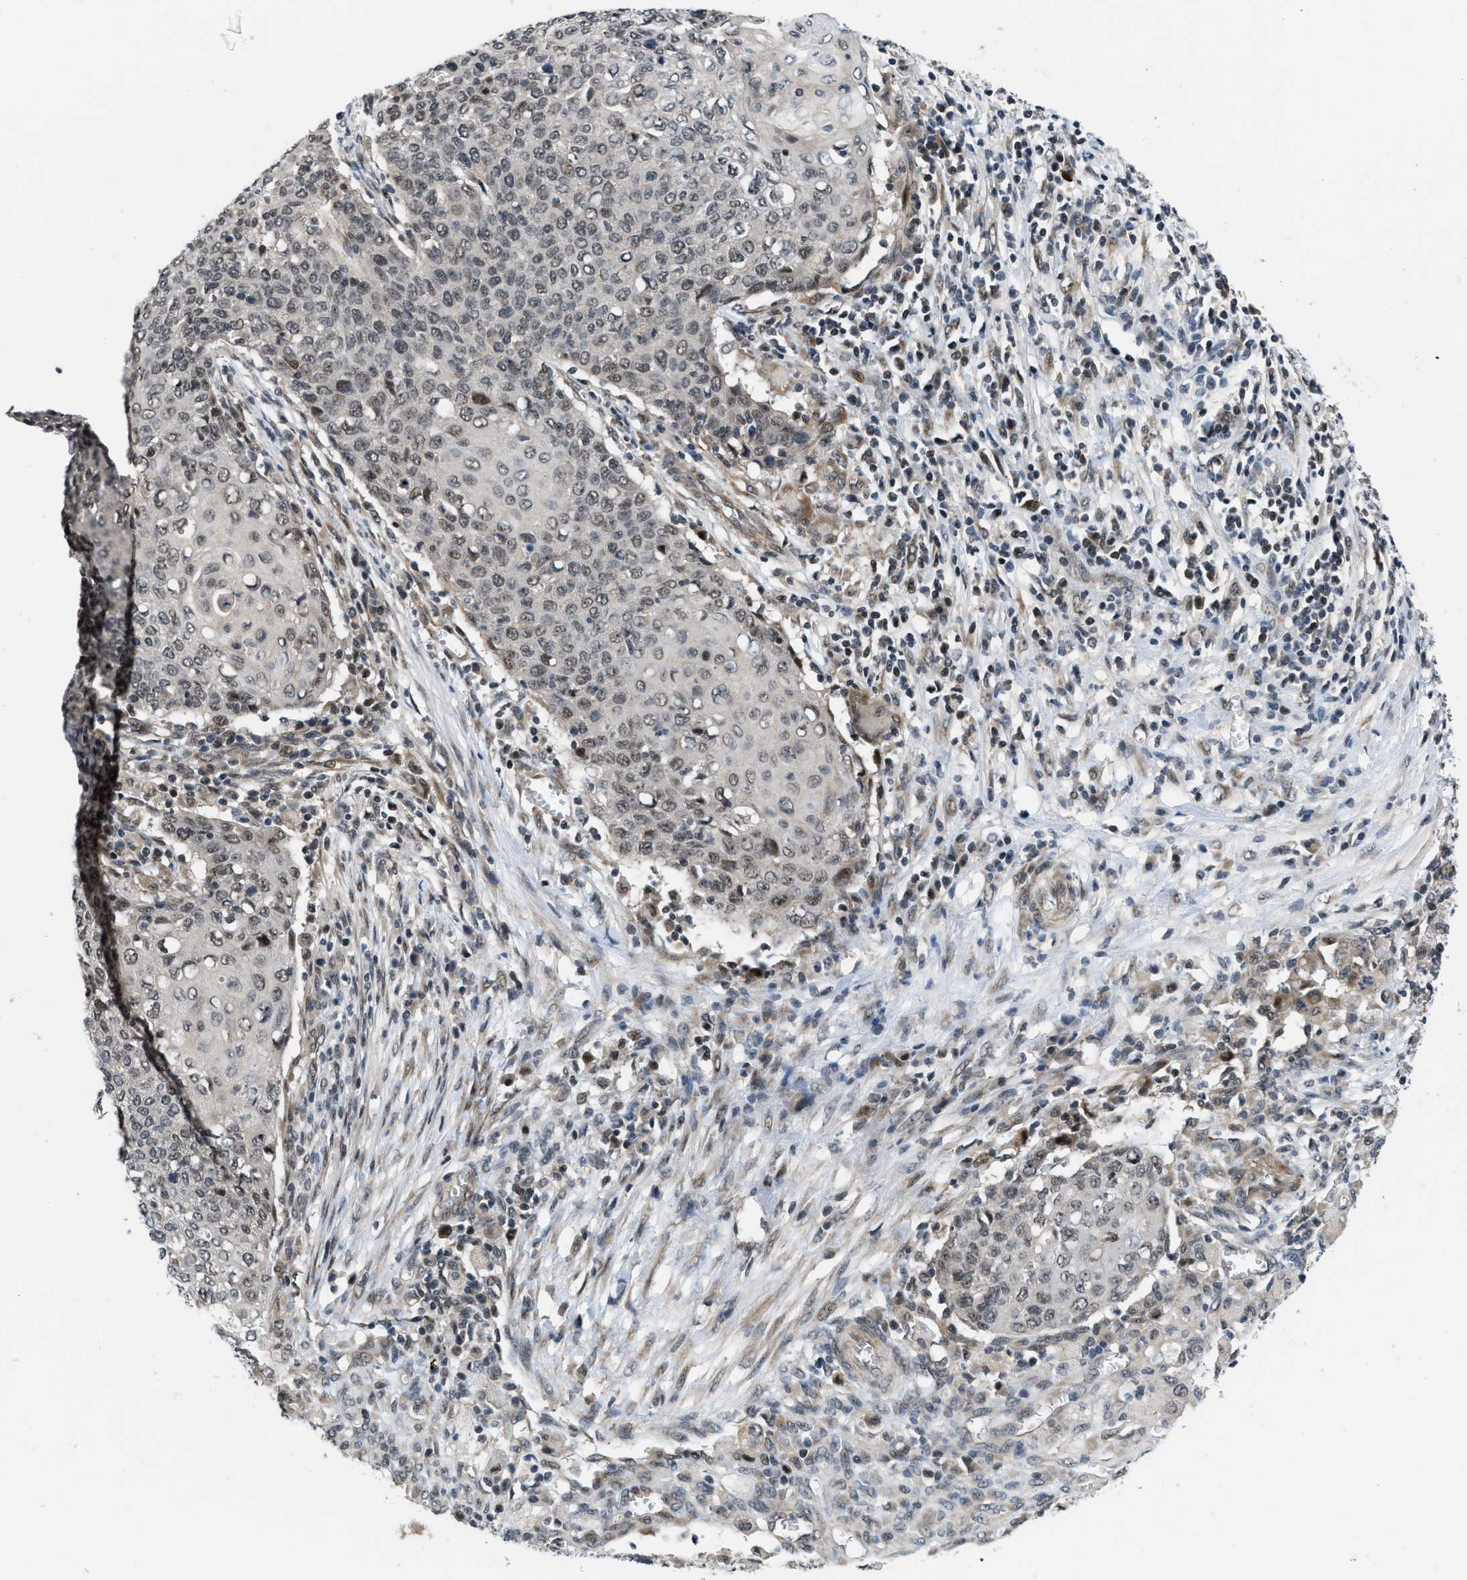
{"staining": {"intensity": "weak", "quantity": "25%-75%", "location": "nuclear"}, "tissue": "cervical cancer", "cell_type": "Tumor cells", "image_type": "cancer", "snomed": [{"axis": "morphology", "description": "Squamous cell carcinoma, NOS"}, {"axis": "topography", "description": "Cervix"}], "caption": "Protein staining demonstrates weak nuclear expression in approximately 25%-75% of tumor cells in cervical squamous cell carcinoma.", "gene": "SETD5", "patient": {"sex": "female", "age": 39}}